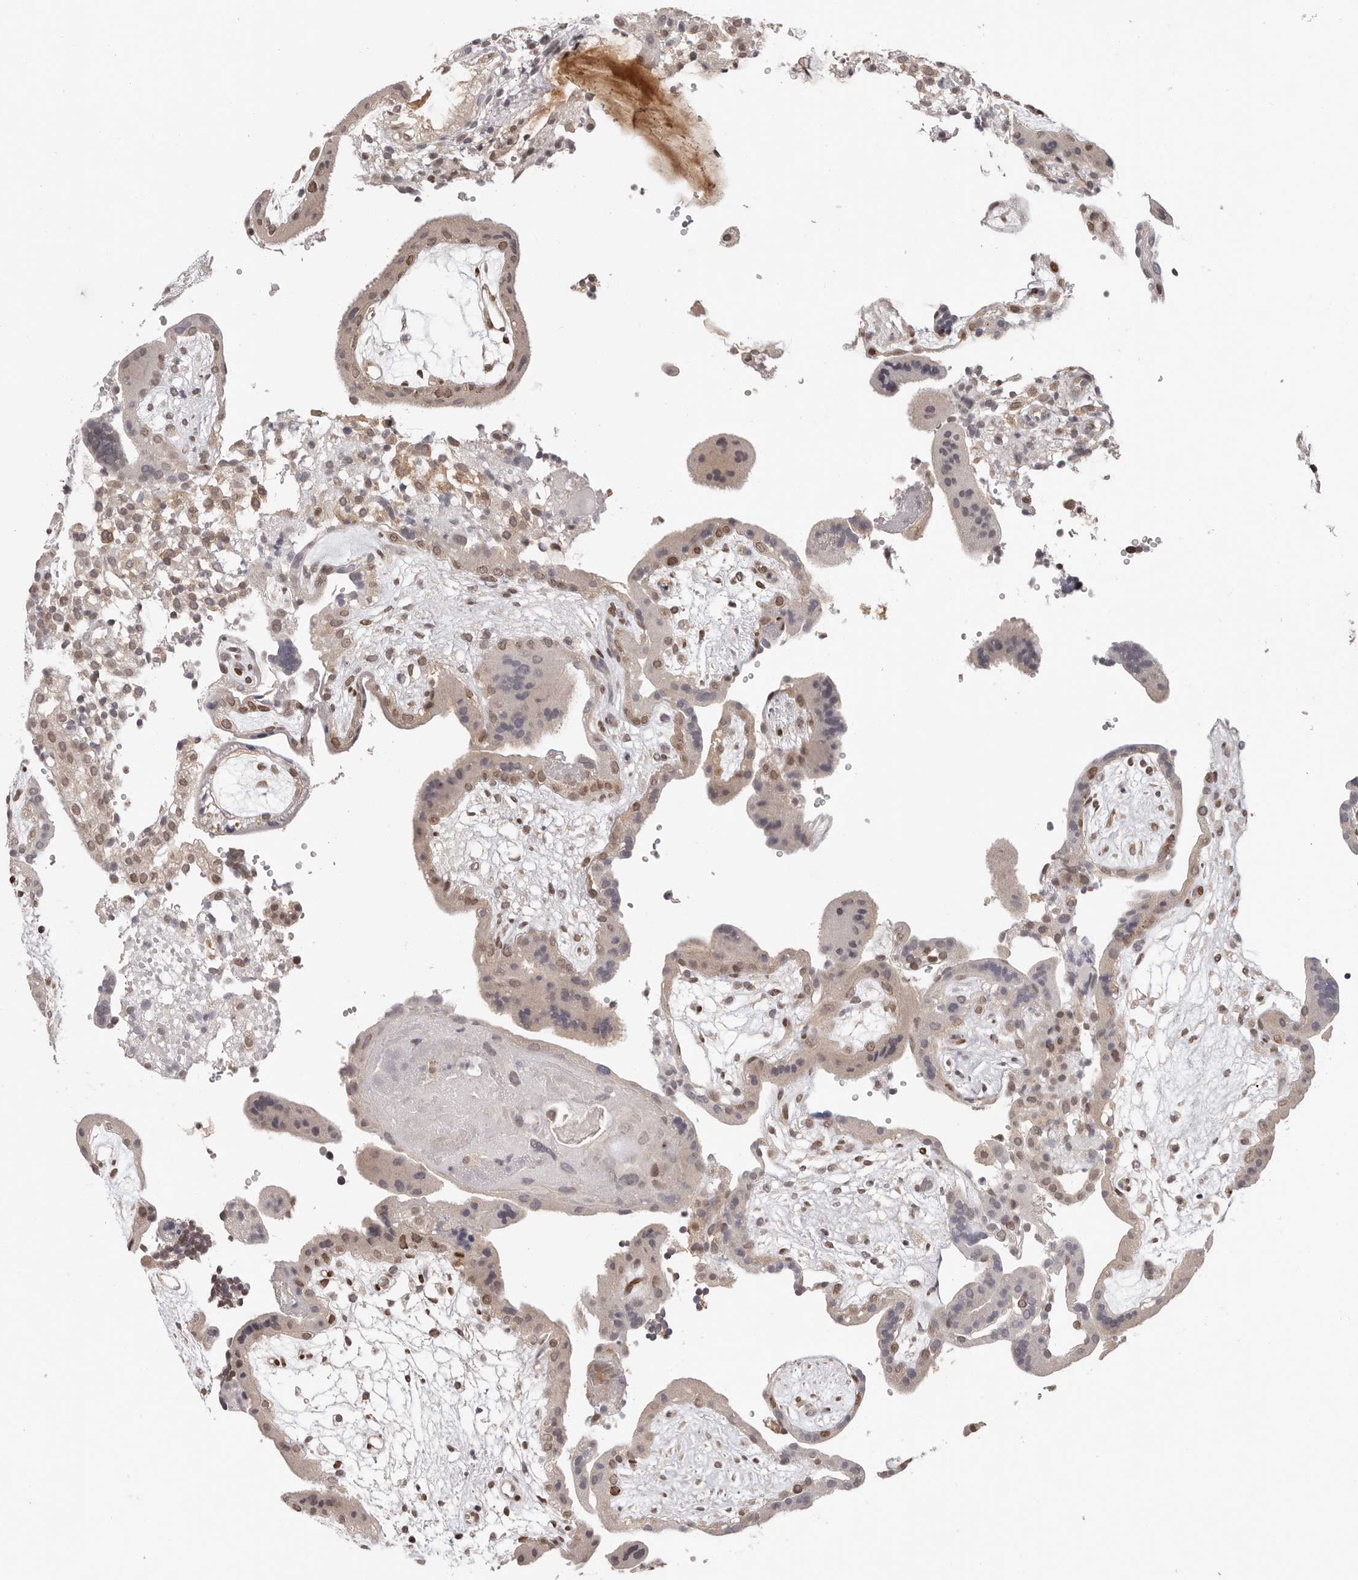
{"staining": {"intensity": "moderate", "quantity": "25%-75%", "location": "nuclear"}, "tissue": "placenta", "cell_type": "Trophoblastic cells", "image_type": "normal", "snomed": [{"axis": "morphology", "description": "Normal tissue, NOS"}, {"axis": "topography", "description": "Placenta"}], "caption": "High-magnification brightfield microscopy of unremarkable placenta stained with DAB (3,3'-diaminobenzidine) (brown) and counterstained with hematoxylin (blue). trophoblastic cells exhibit moderate nuclear expression is present in about25%-75% of cells.", "gene": "TBX5", "patient": {"sex": "female", "age": 18}}